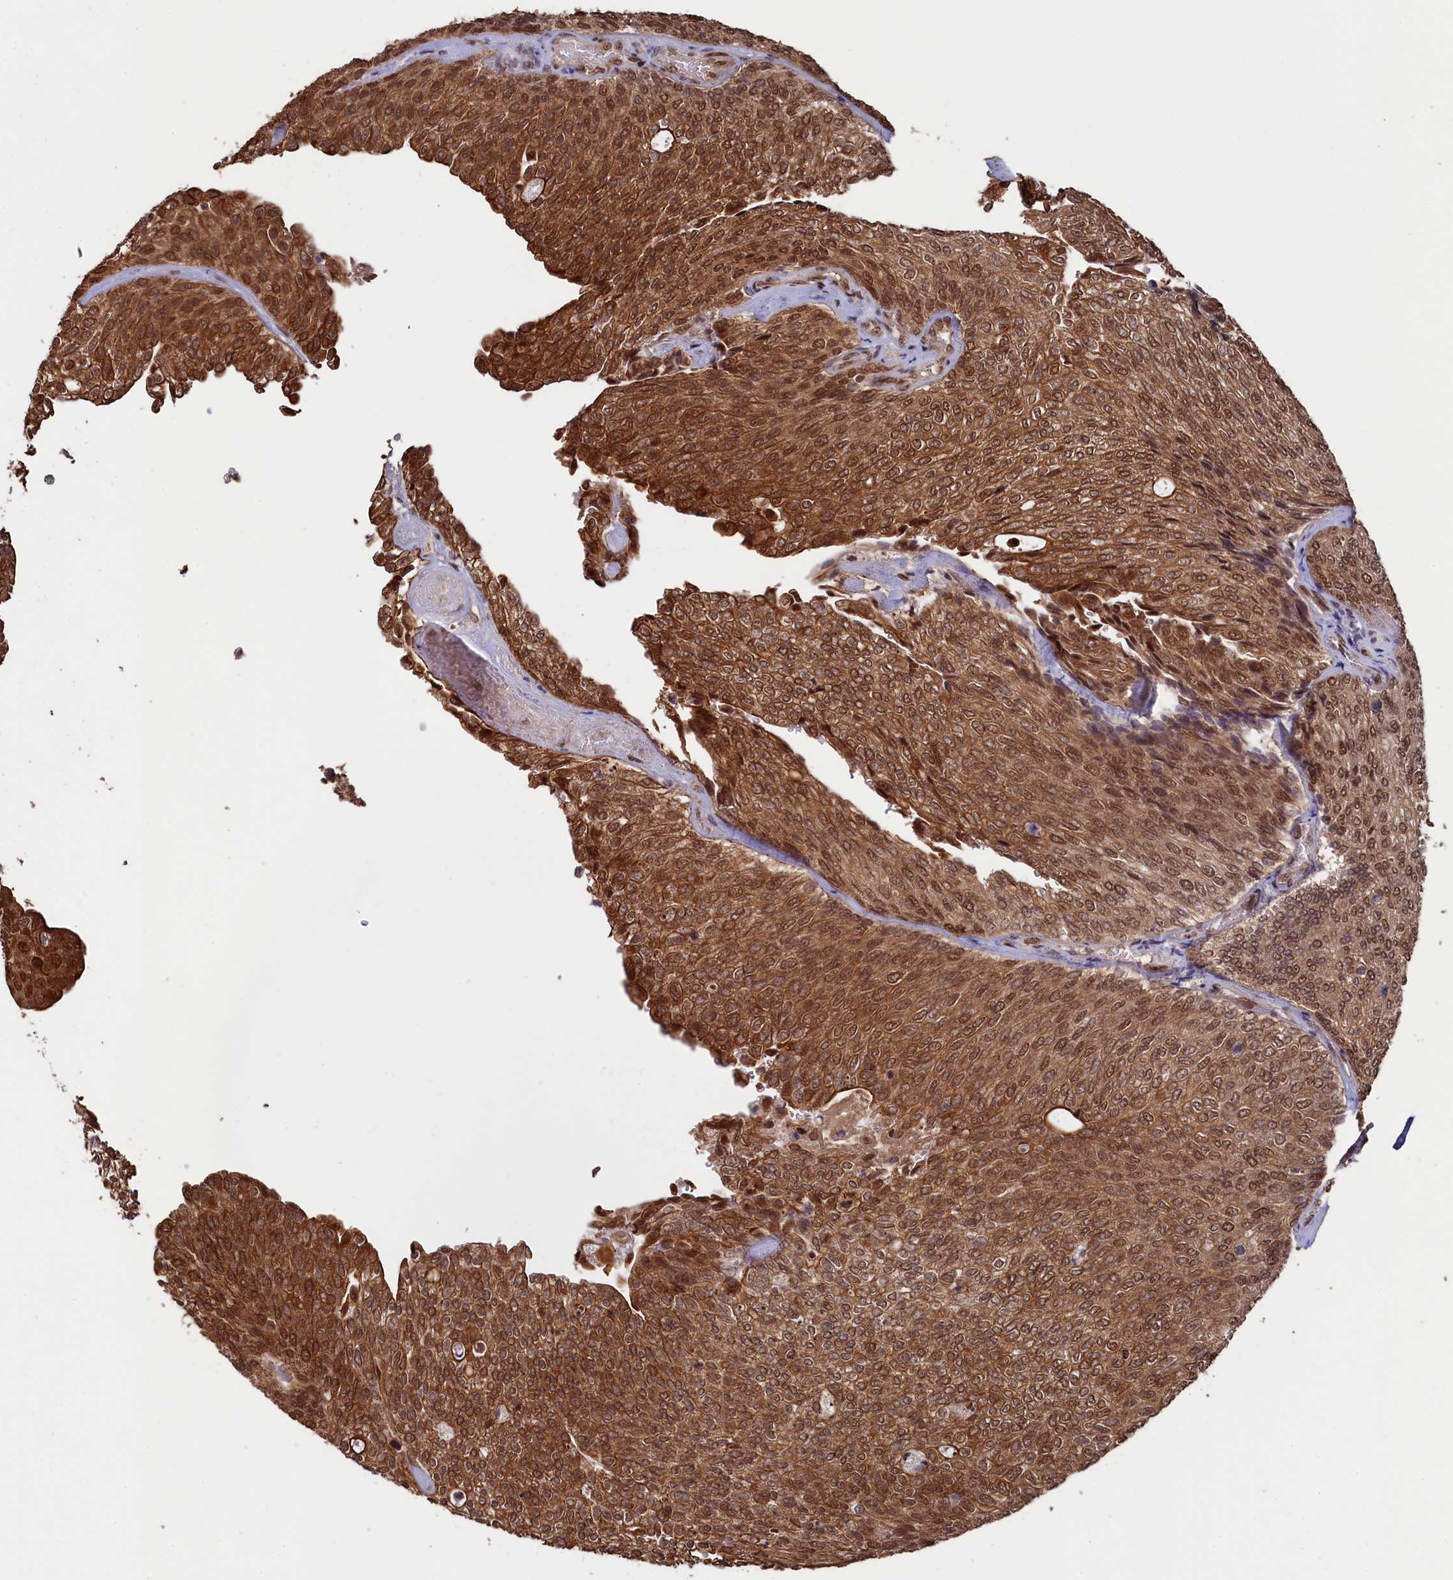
{"staining": {"intensity": "strong", "quantity": ">75%", "location": "cytoplasmic/membranous,nuclear"}, "tissue": "urothelial cancer", "cell_type": "Tumor cells", "image_type": "cancer", "snomed": [{"axis": "morphology", "description": "Urothelial carcinoma, Low grade"}, {"axis": "topography", "description": "Urinary bladder"}], "caption": "A brown stain labels strong cytoplasmic/membranous and nuclear expression of a protein in human urothelial cancer tumor cells. The staining was performed using DAB to visualize the protein expression in brown, while the nuclei were stained in blue with hematoxylin (Magnification: 20x).", "gene": "NAE1", "patient": {"sex": "female", "age": 79}}